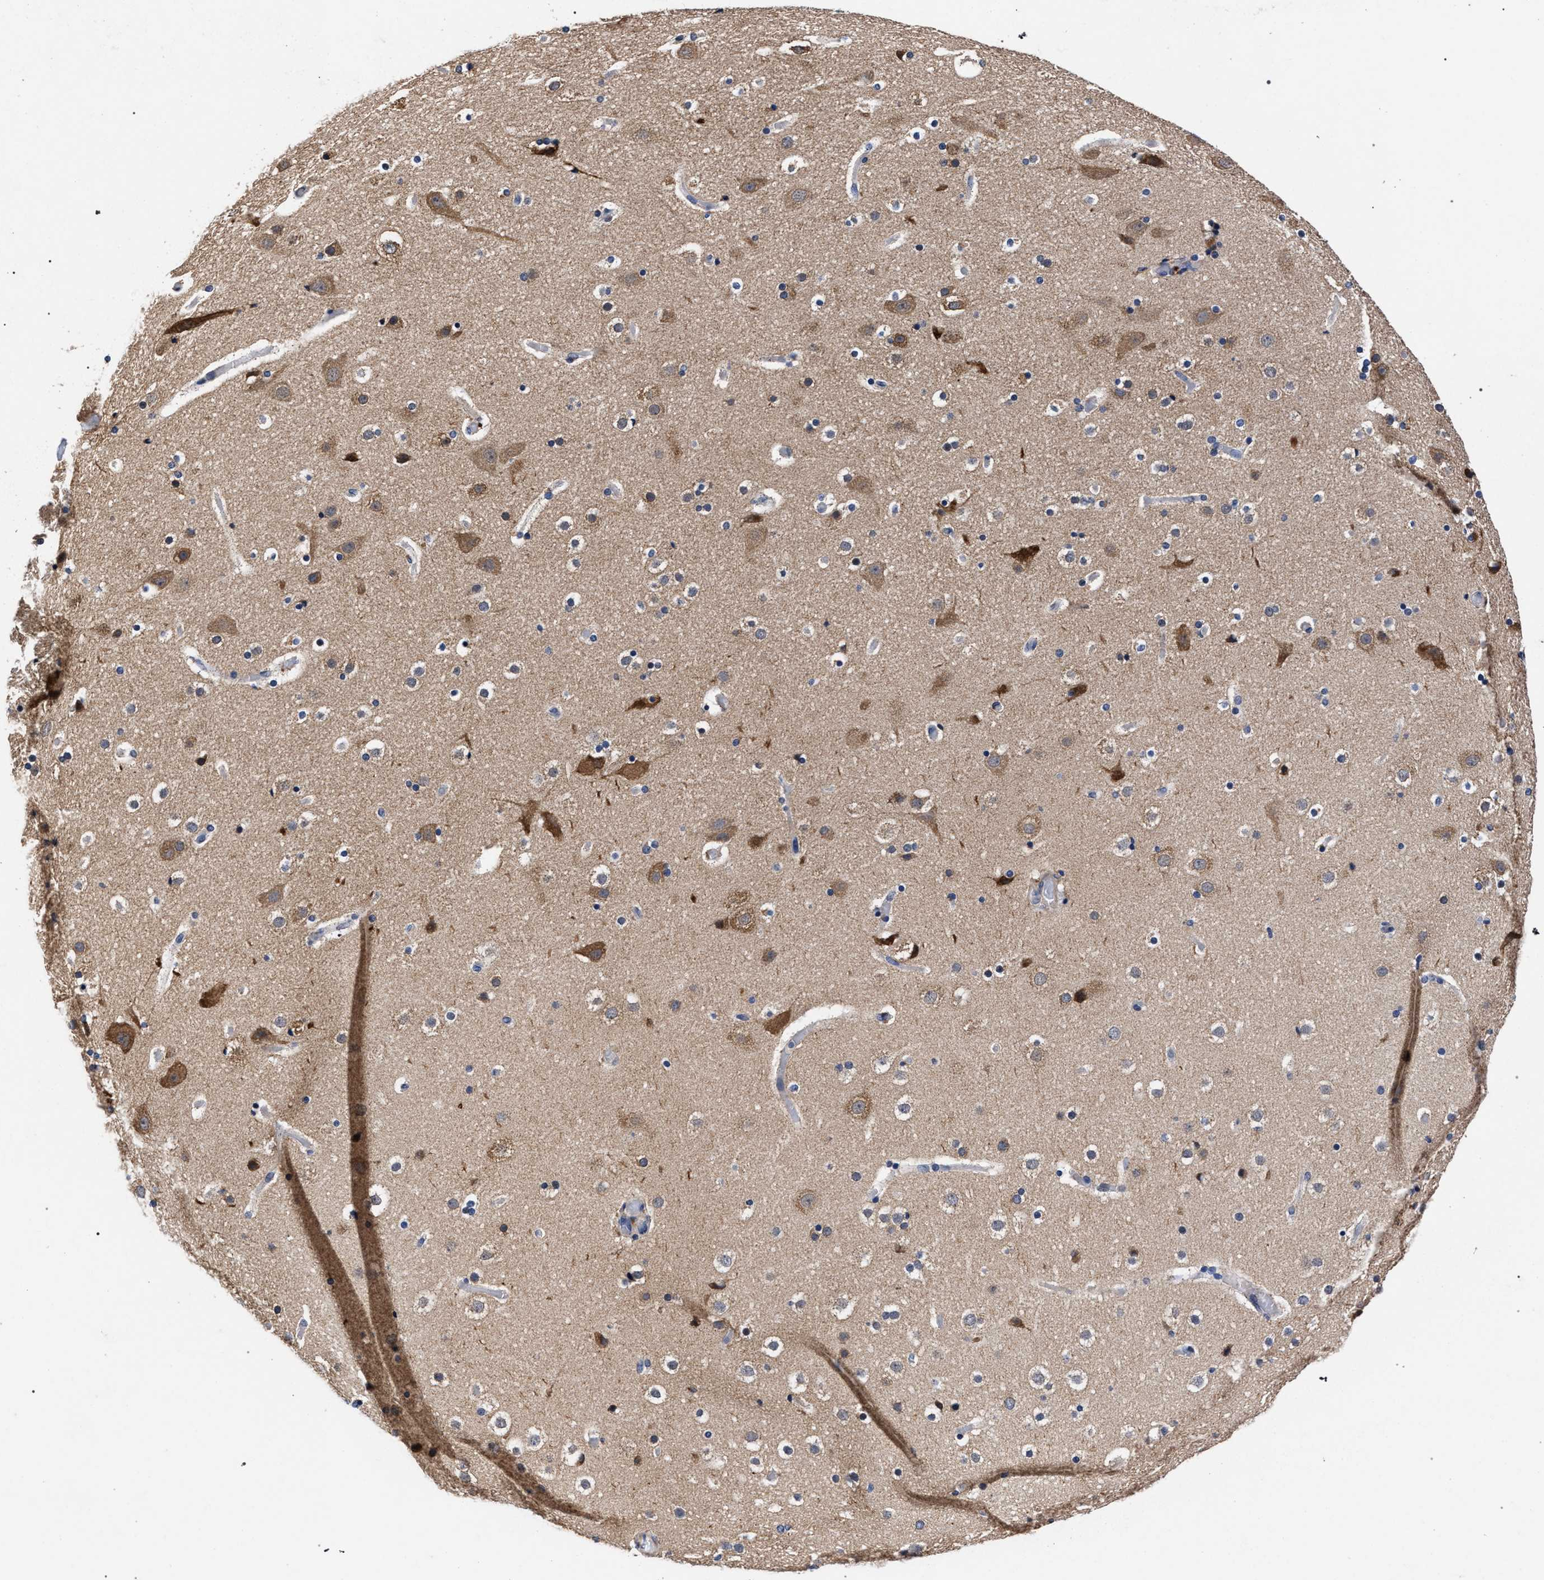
{"staining": {"intensity": "negative", "quantity": "none", "location": "none"}, "tissue": "cerebral cortex", "cell_type": "Endothelial cells", "image_type": "normal", "snomed": [{"axis": "morphology", "description": "Normal tissue, NOS"}, {"axis": "topography", "description": "Cerebral cortex"}], "caption": "Immunohistochemistry of benign human cerebral cortex demonstrates no expression in endothelial cells.", "gene": "CFAP95", "patient": {"sex": "male", "age": 57}}